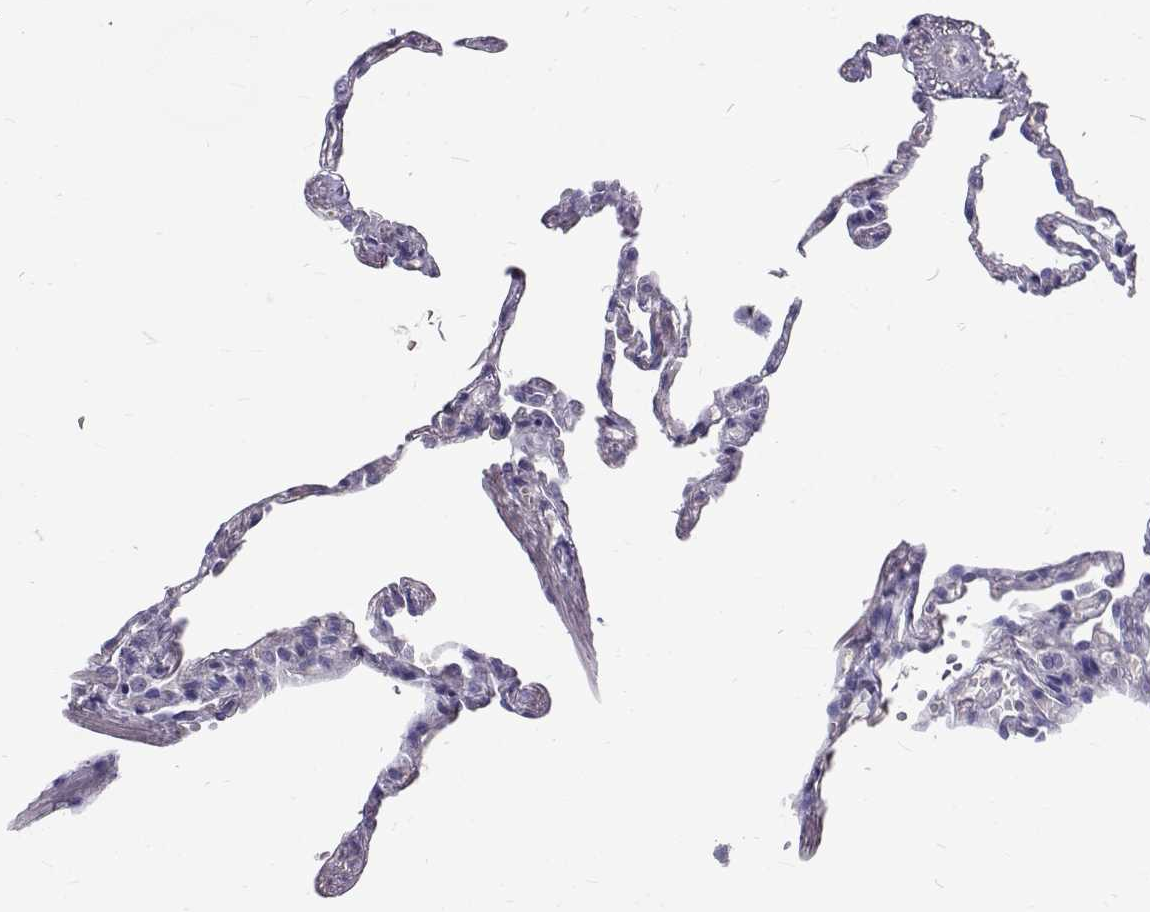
{"staining": {"intensity": "negative", "quantity": "none", "location": "none"}, "tissue": "lung", "cell_type": "Alveolar cells", "image_type": "normal", "snomed": [{"axis": "morphology", "description": "Normal tissue, NOS"}, {"axis": "topography", "description": "Lung"}], "caption": "This is an IHC micrograph of benign human lung. There is no expression in alveolar cells.", "gene": "IGSF1", "patient": {"sex": "male", "age": 78}}